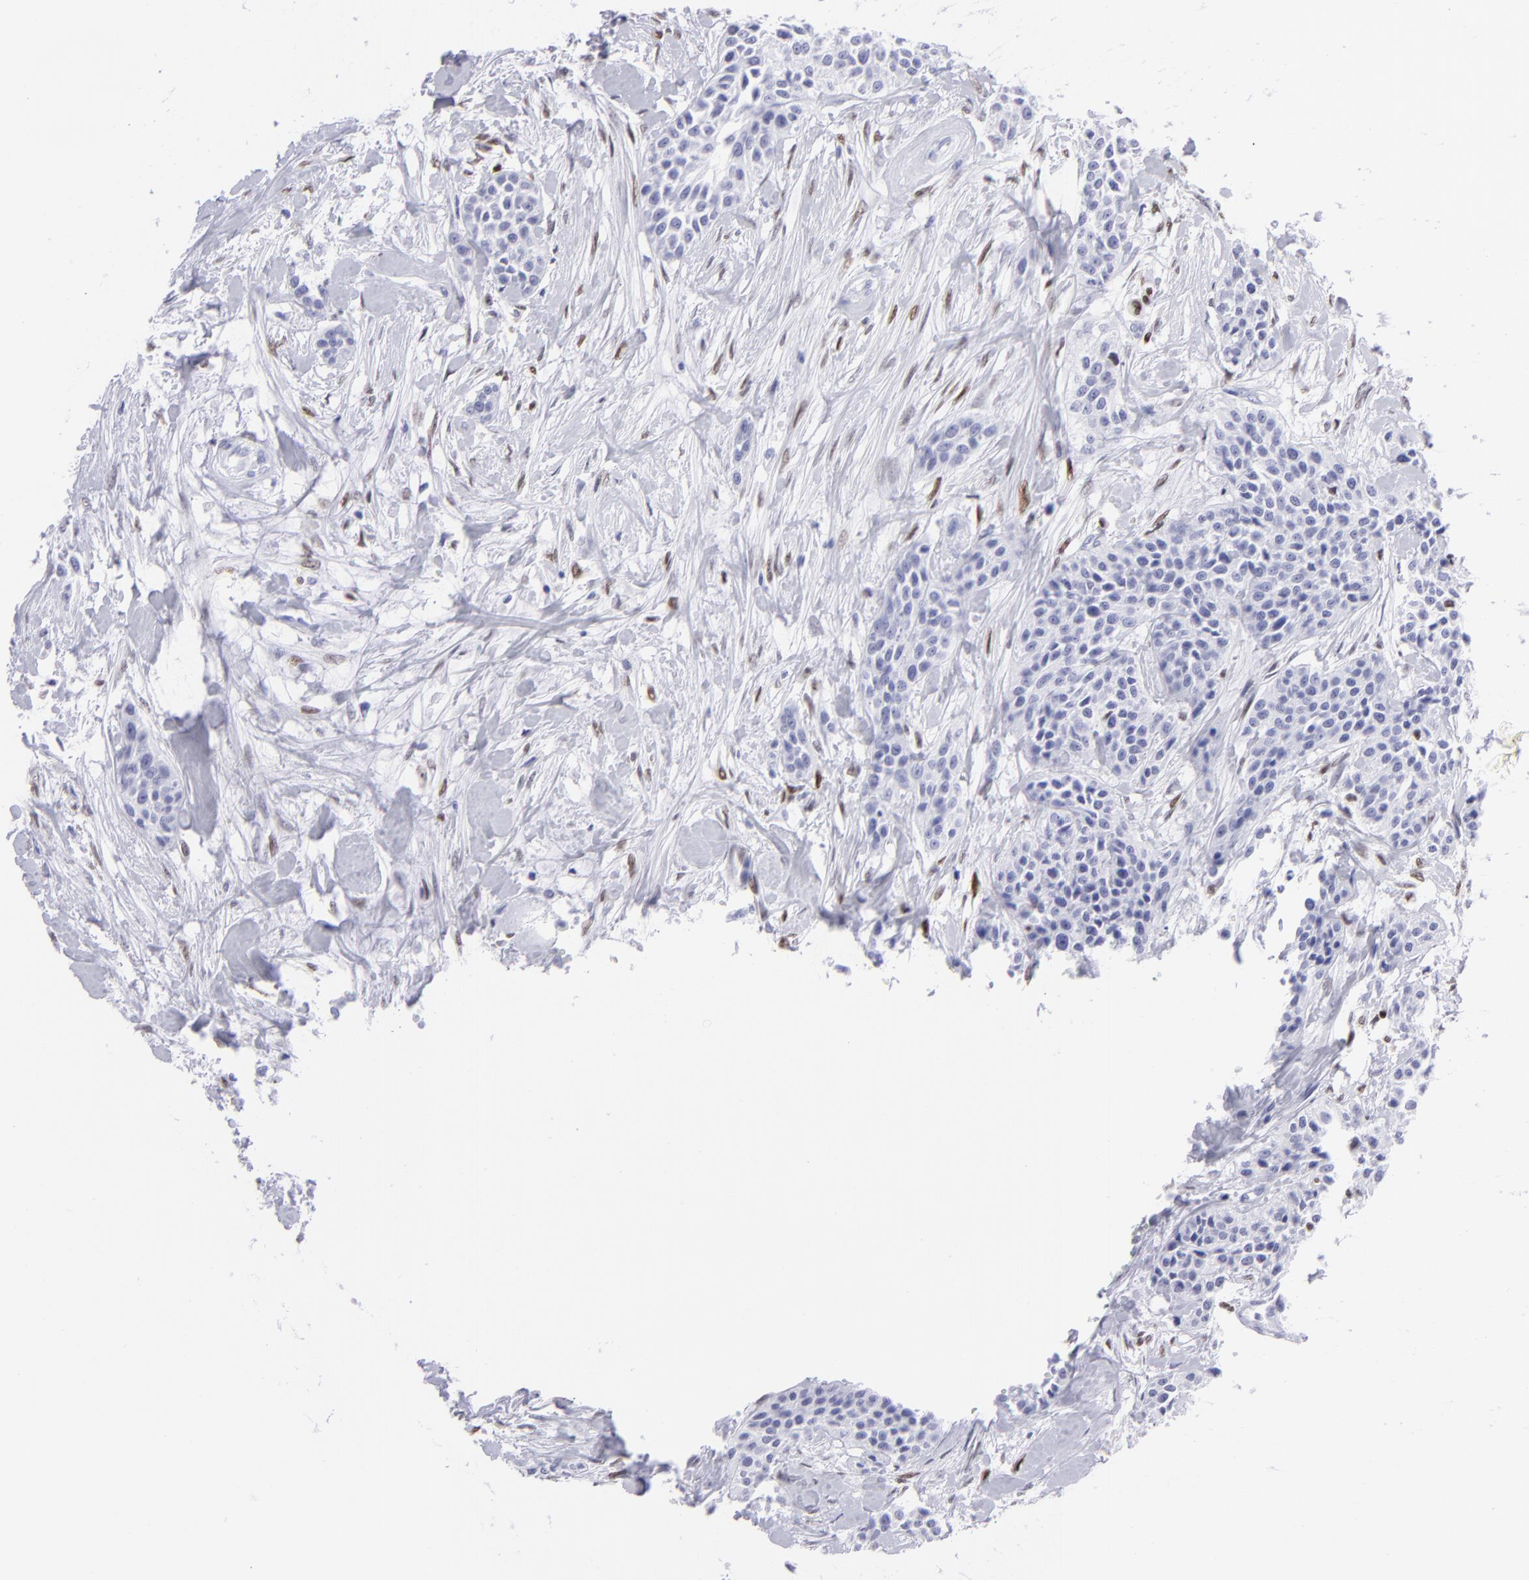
{"staining": {"intensity": "negative", "quantity": "none", "location": "none"}, "tissue": "urothelial cancer", "cell_type": "Tumor cells", "image_type": "cancer", "snomed": [{"axis": "morphology", "description": "Urothelial carcinoma, High grade"}, {"axis": "topography", "description": "Urinary bladder"}], "caption": "Human urothelial cancer stained for a protein using immunohistochemistry exhibits no positivity in tumor cells.", "gene": "MITF", "patient": {"sex": "male", "age": 56}}